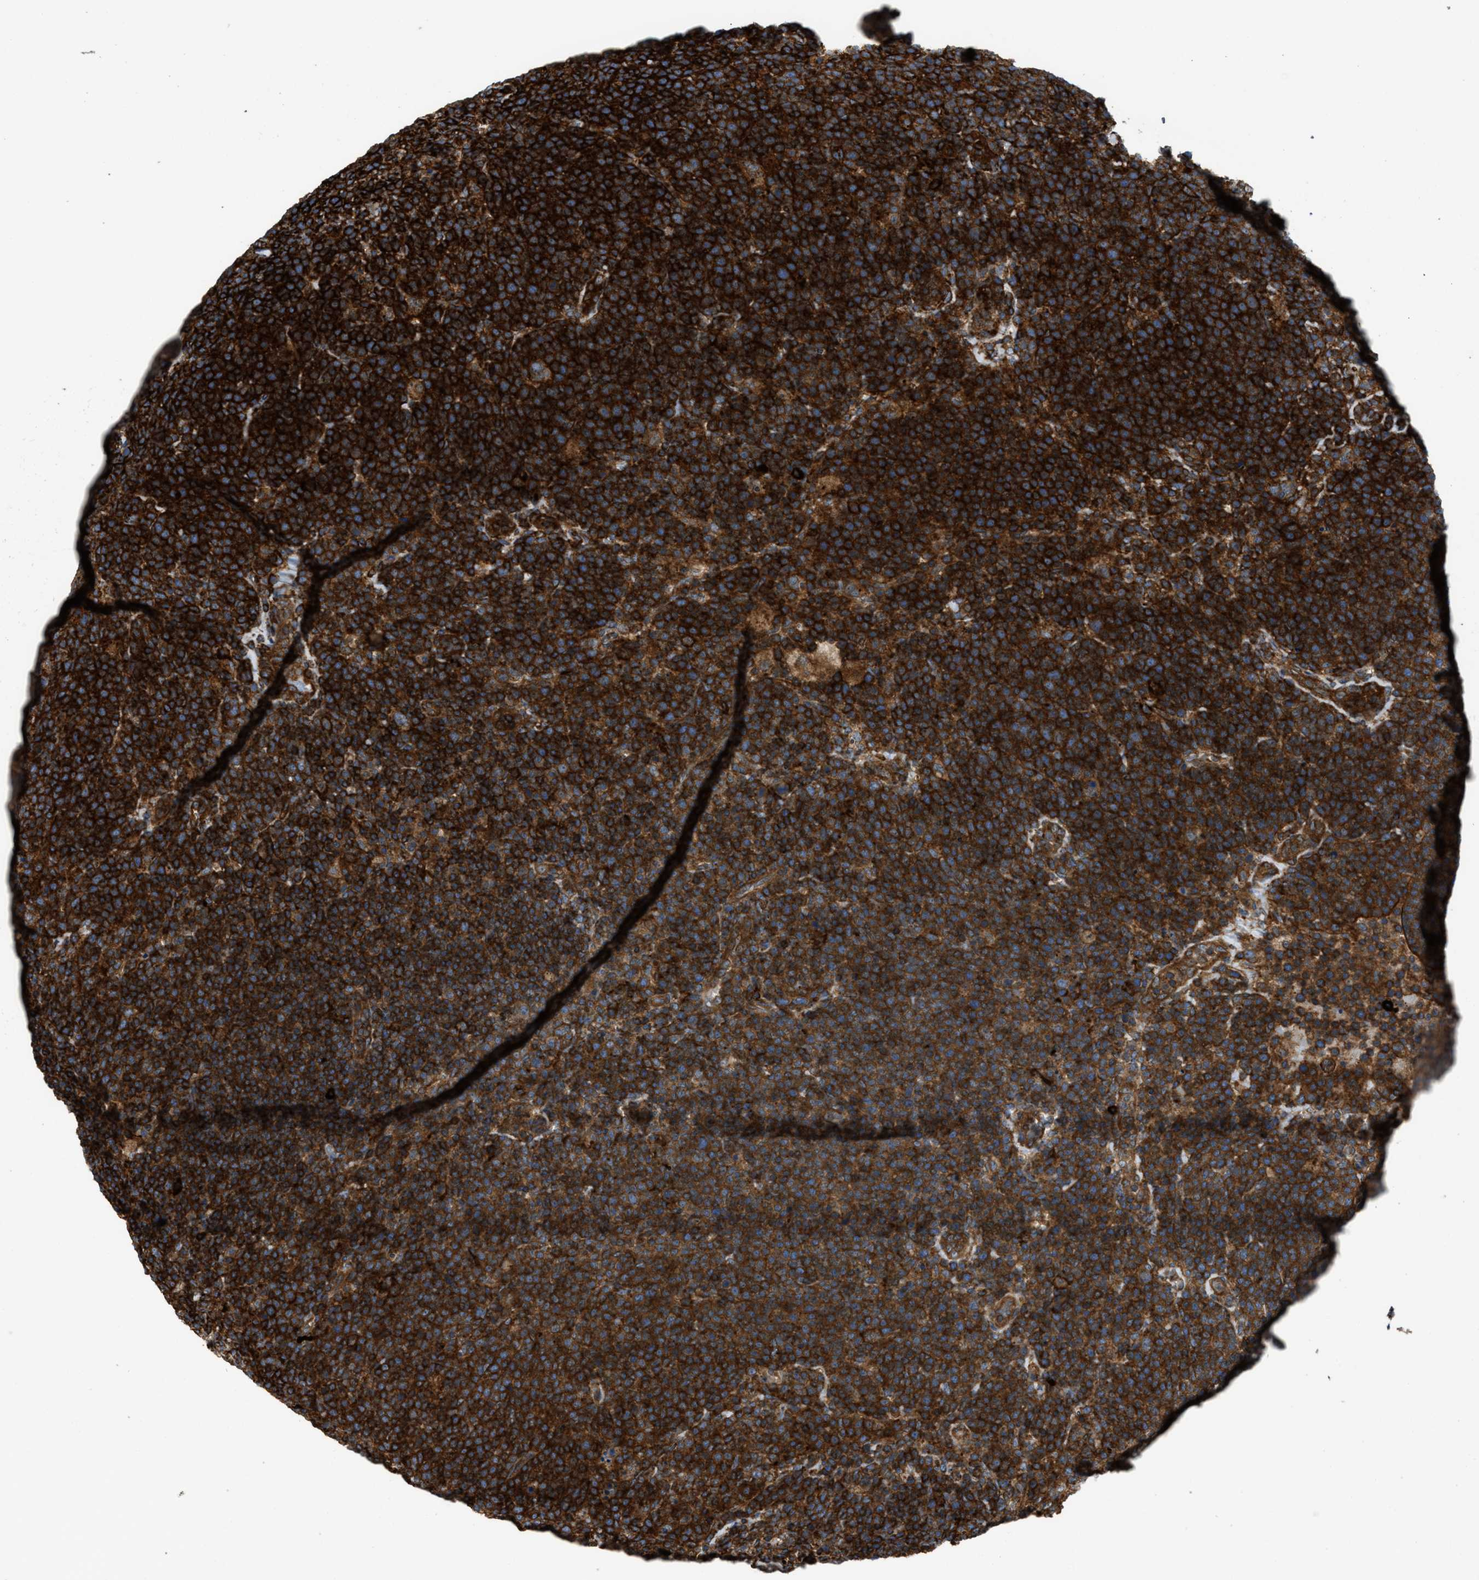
{"staining": {"intensity": "strong", "quantity": ">75%", "location": "cytoplasmic/membranous"}, "tissue": "lymphoma", "cell_type": "Tumor cells", "image_type": "cancer", "snomed": [{"axis": "morphology", "description": "Malignant lymphoma, non-Hodgkin's type, High grade"}, {"axis": "topography", "description": "Lymph node"}], "caption": "Protein expression analysis of human lymphoma reveals strong cytoplasmic/membranous expression in about >75% of tumor cells. Nuclei are stained in blue.", "gene": "EGLN1", "patient": {"sex": "male", "age": 61}}